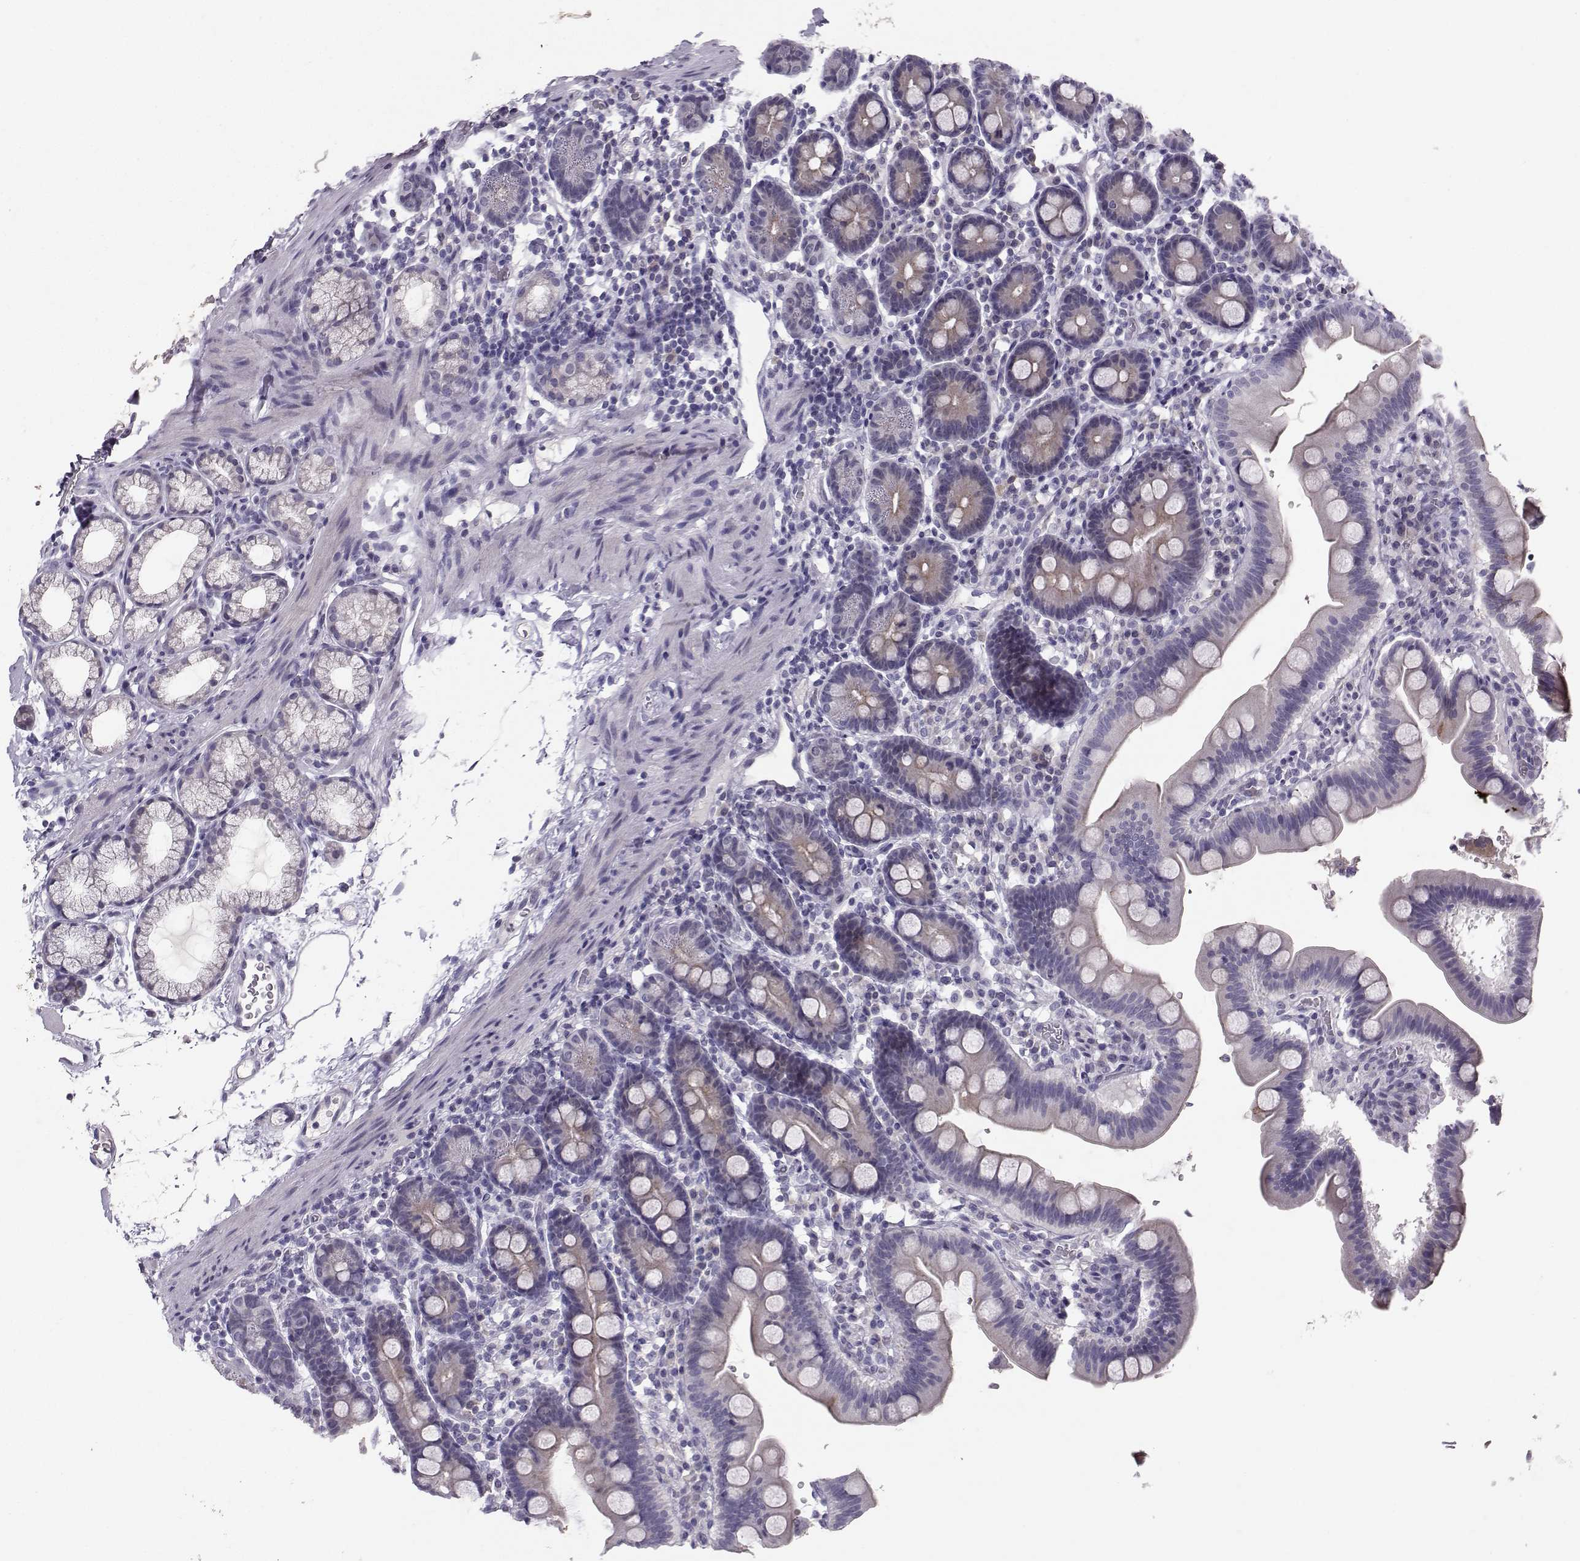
{"staining": {"intensity": "moderate", "quantity": "<25%", "location": "cytoplasmic/membranous"}, "tissue": "duodenum", "cell_type": "Glandular cells", "image_type": "normal", "snomed": [{"axis": "morphology", "description": "Normal tissue, NOS"}, {"axis": "topography", "description": "Duodenum"}], "caption": "Immunohistochemical staining of unremarkable duodenum displays <25% levels of moderate cytoplasmic/membranous protein positivity in about <25% of glandular cells. (IHC, brightfield microscopy, high magnification).", "gene": "PKP2", "patient": {"sex": "male", "age": 59}}